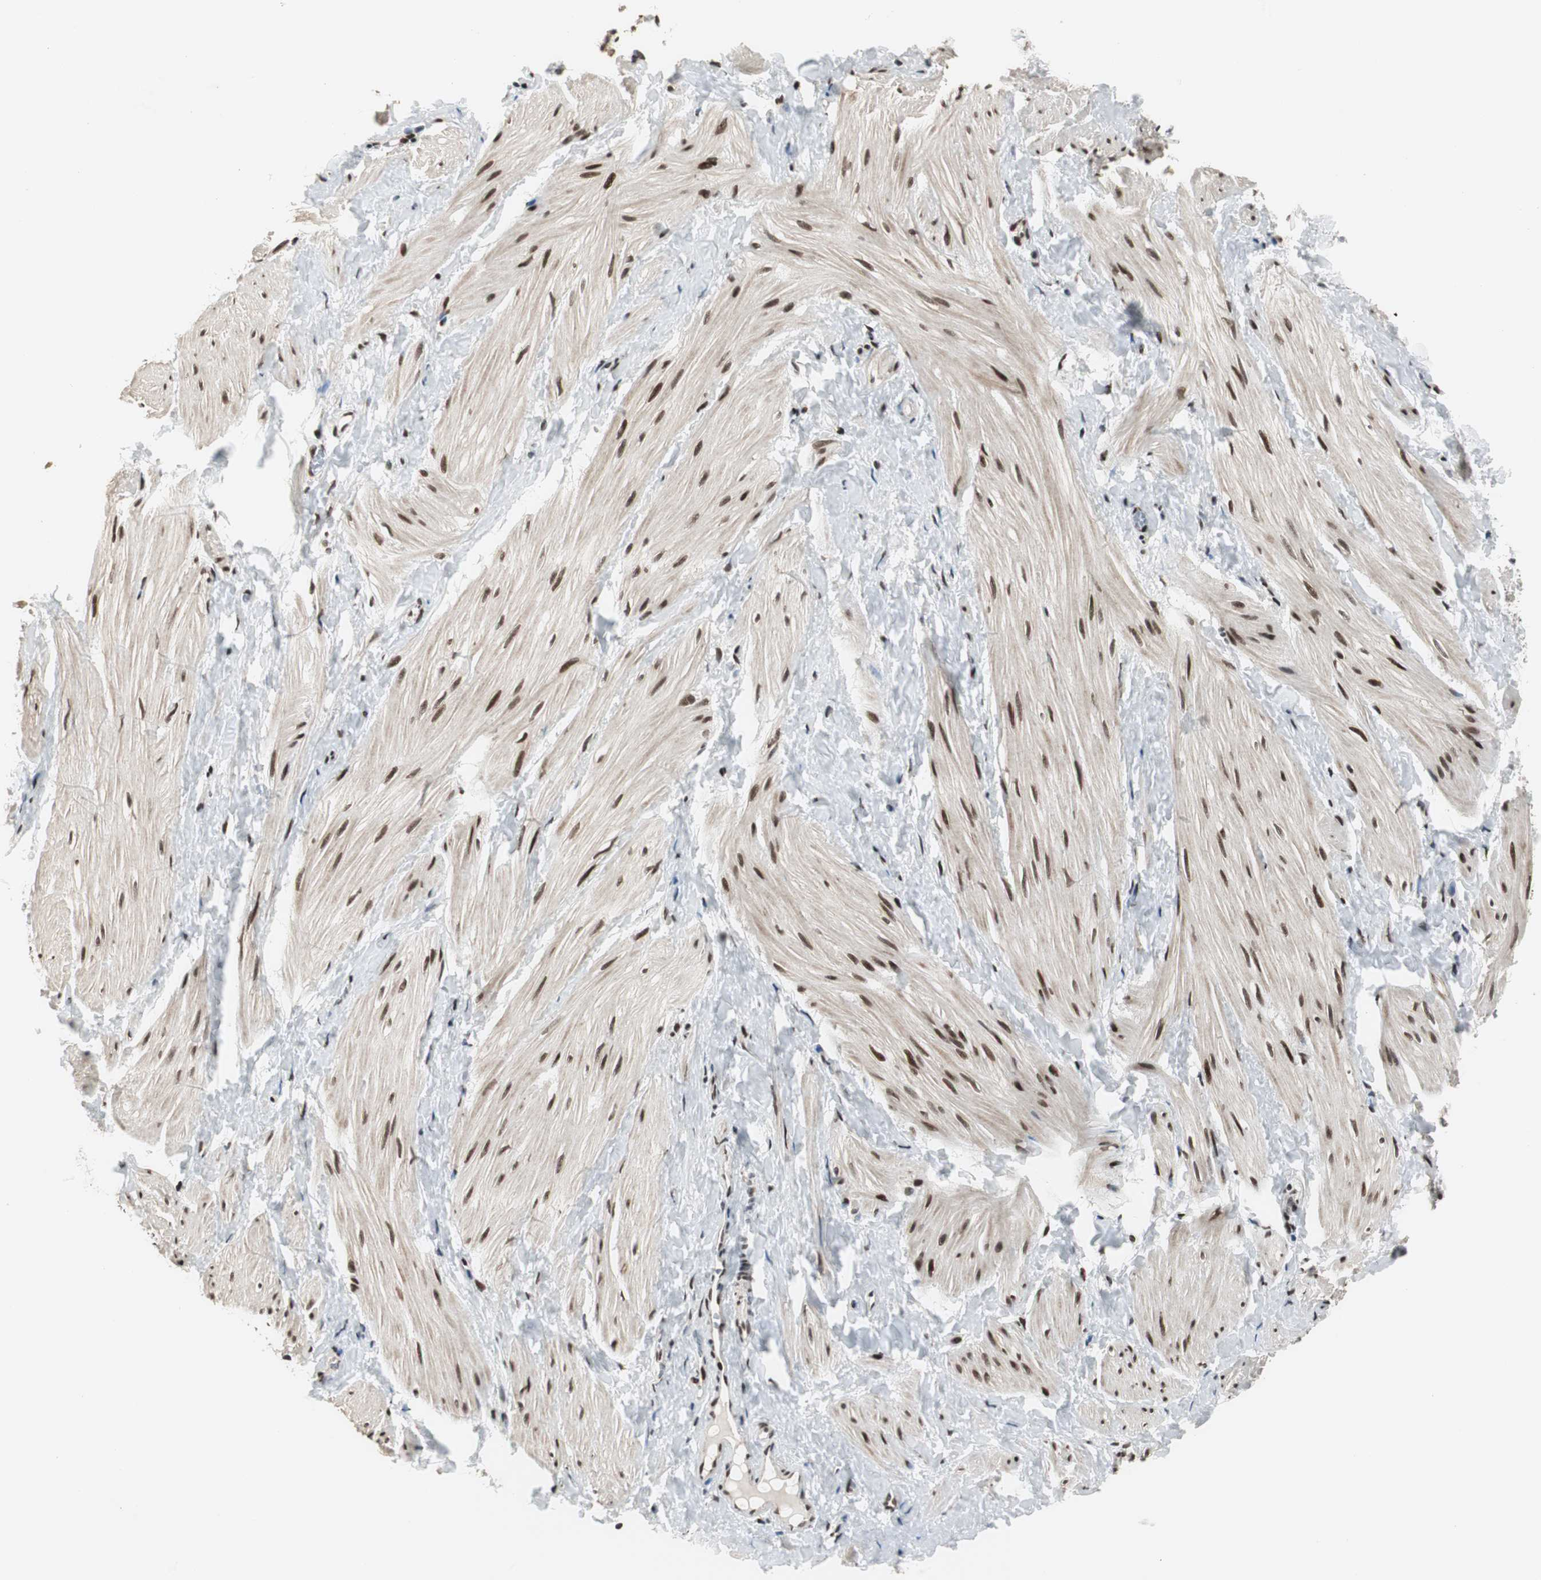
{"staining": {"intensity": "strong", "quantity": ">75%", "location": "nuclear"}, "tissue": "smooth muscle", "cell_type": "Smooth muscle cells", "image_type": "normal", "snomed": [{"axis": "morphology", "description": "Normal tissue, NOS"}, {"axis": "topography", "description": "Smooth muscle"}], "caption": "Smooth muscle cells exhibit high levels of strong nuclear positivity in about >75% of cells in benign smooth muscle.", "gene": "CDK9", "patient": {"sex": "male", "age": 16}}